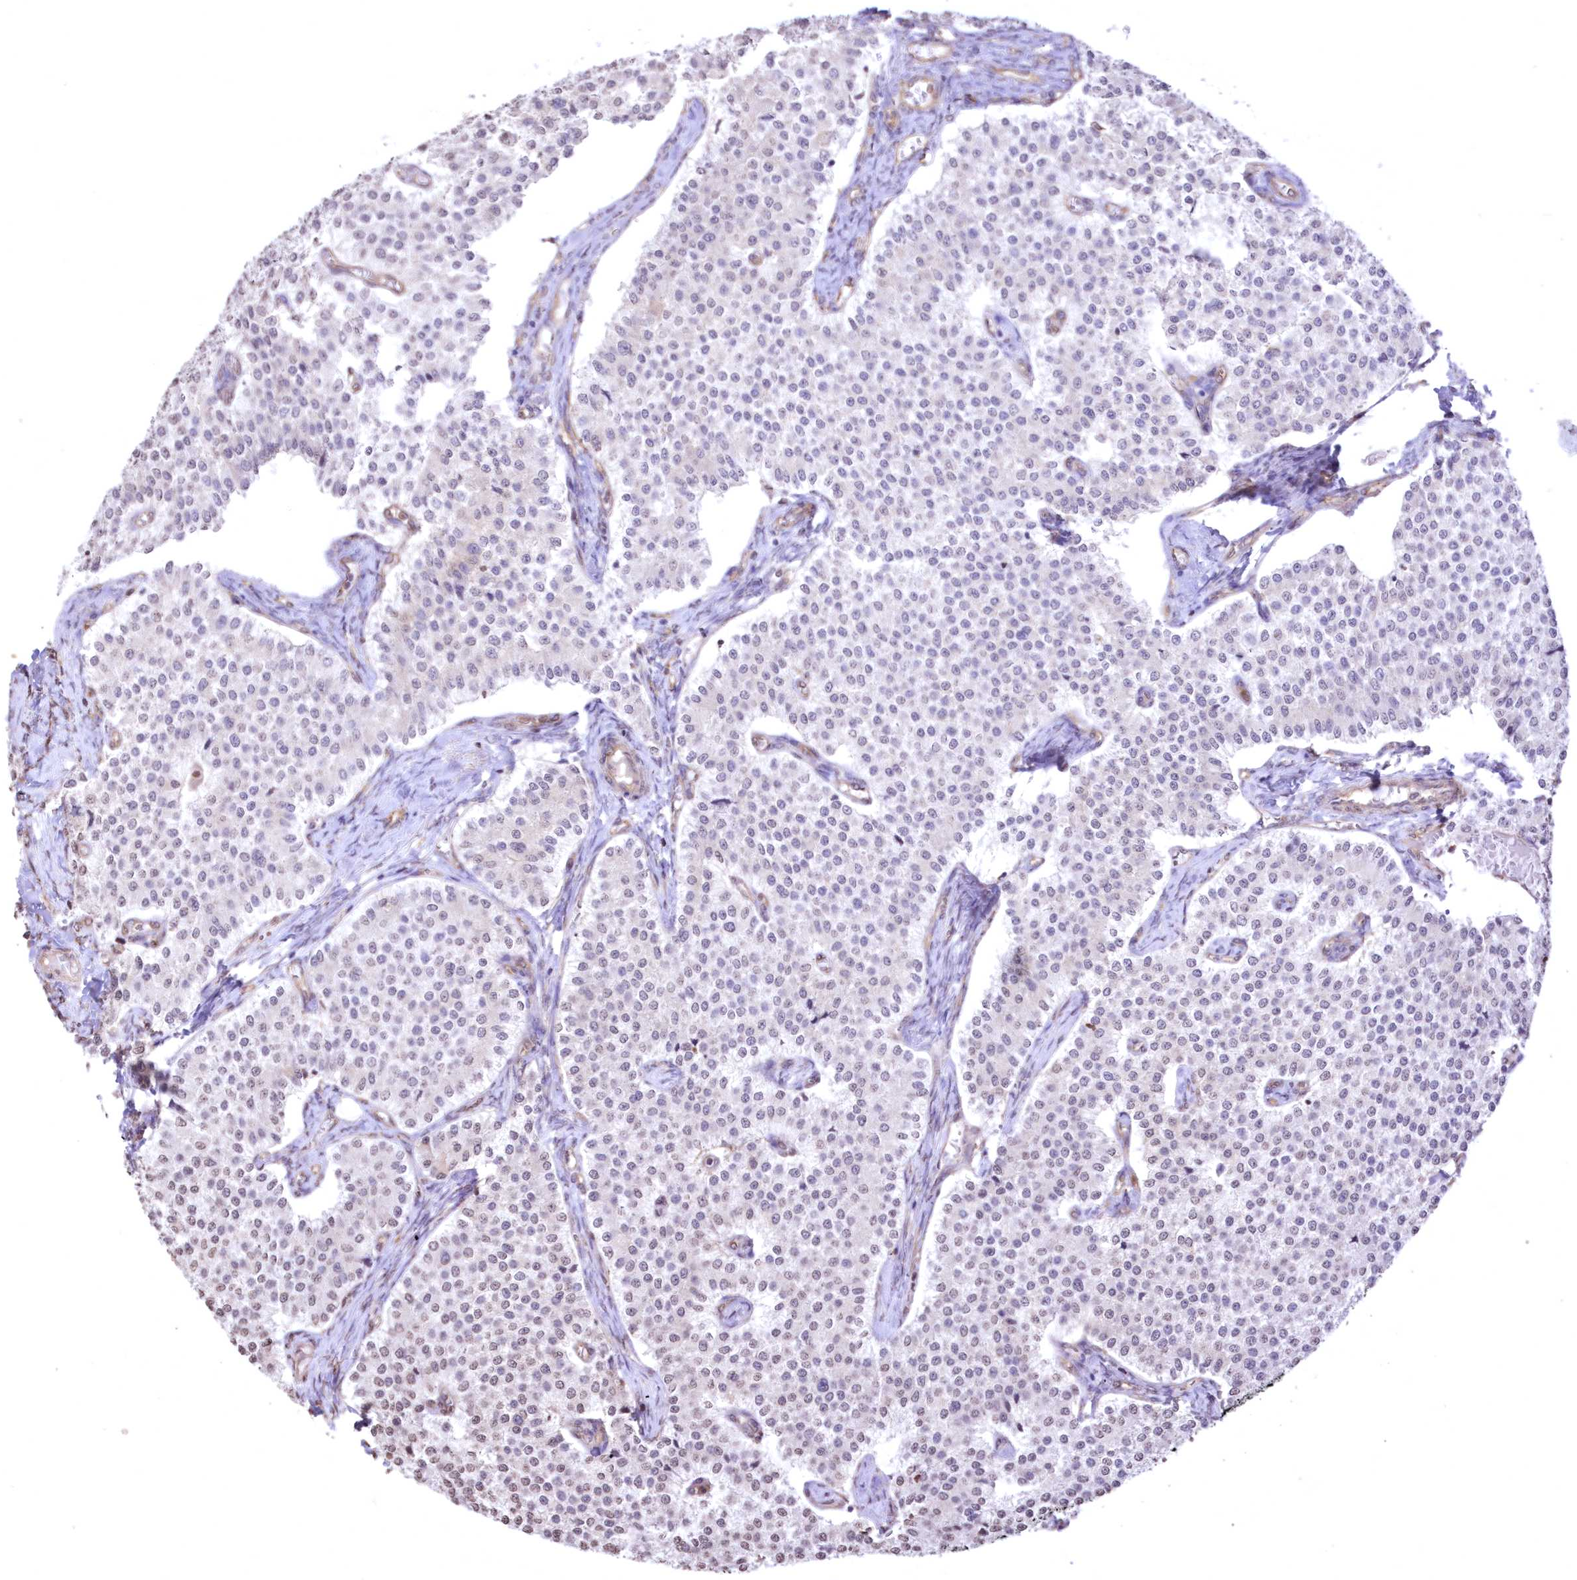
{"staining": {"intensity": "weak", "quantity": "<25%", "location": "nuclear"}, "tissue": "carcinoid", "cell_type": "Tumor cells", "image_type": "cancer", "snomed": [{"axis": "morphology", "description": "Carcinoid, malignant, NOS"}, {"axis": "topography", "description": "Colon"}], "caption": "Micrograph shows no protein staining in tumor cells of malignant carcinoid tissue.", "gene": "FCHO2", "patient": {"sex": "female", "age": 52}}